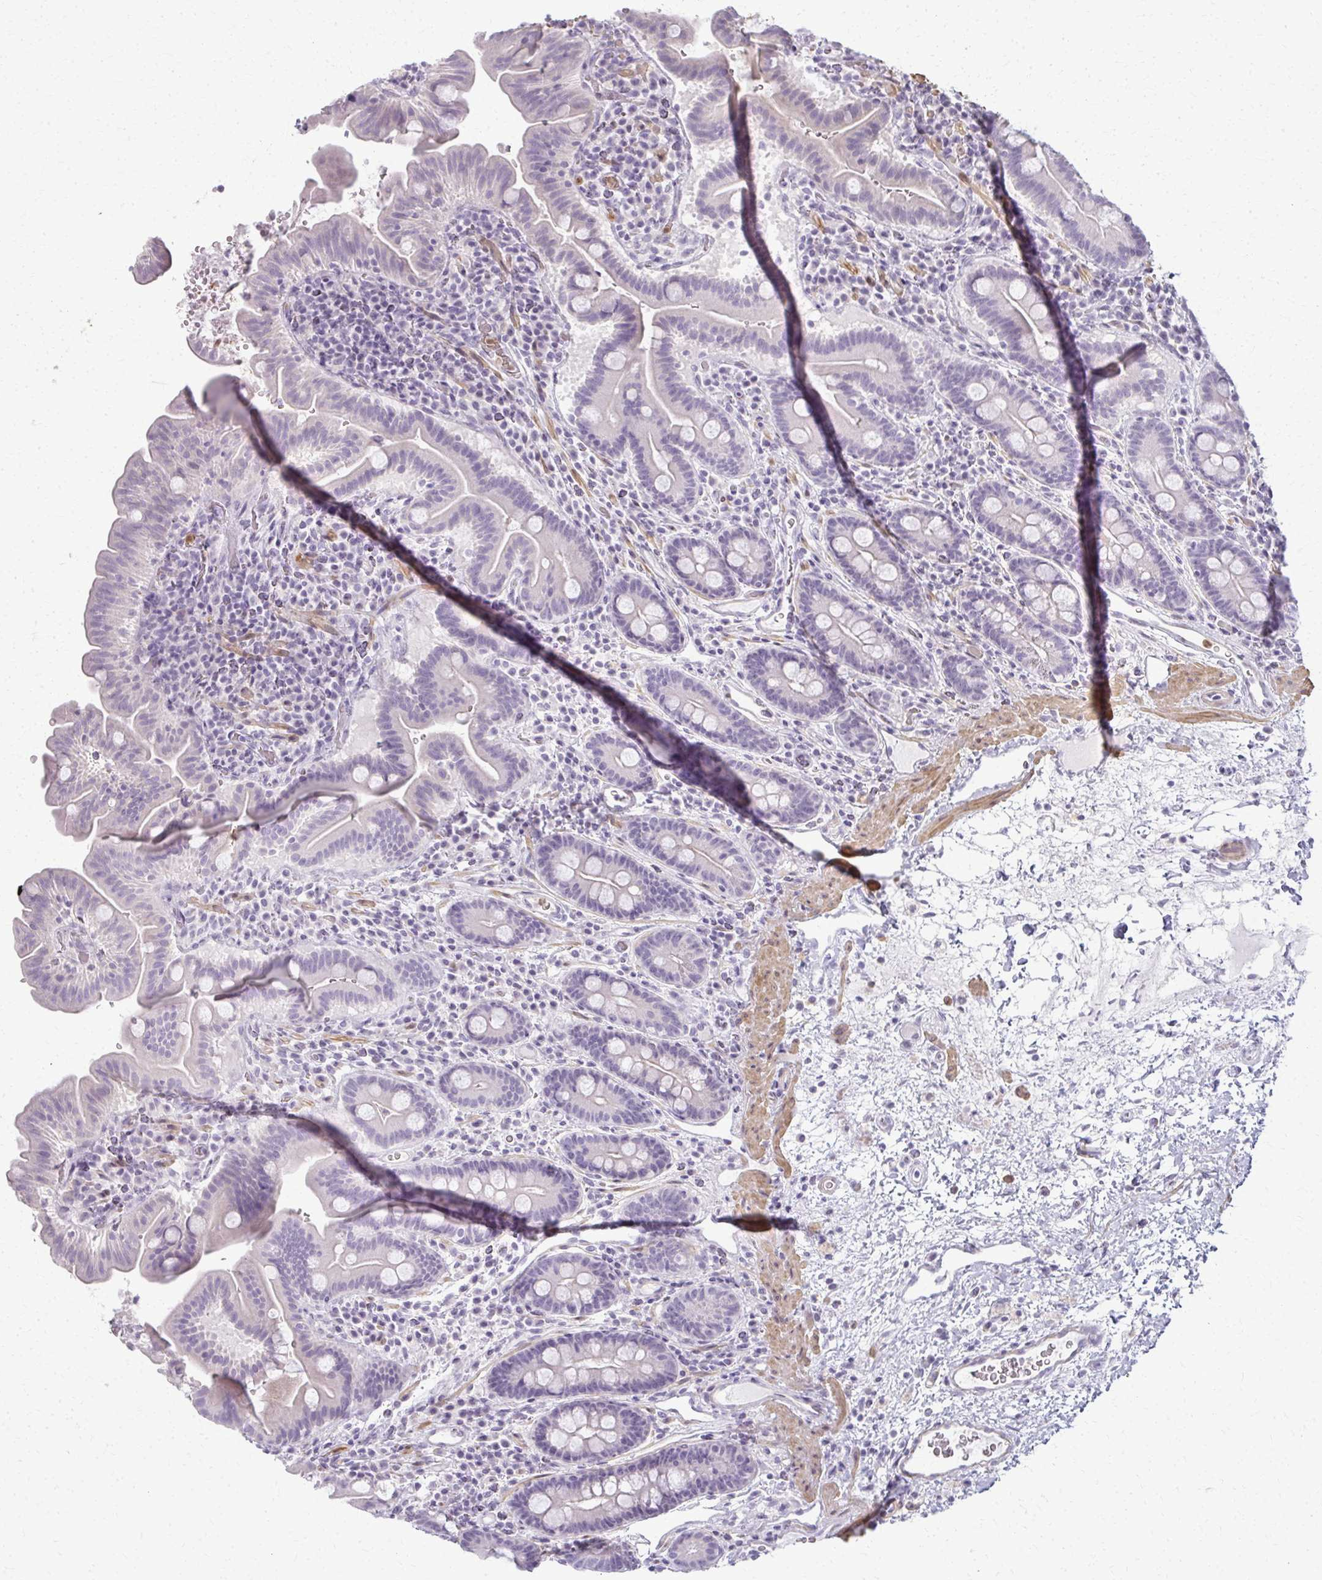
{"staining": {"intensity": "negative", "quantity": "none", "location": "none"}, "tissue": "small intestine", "cell_type": "Glandular cells", "image_type": "normal", "snomed": [{"axis": "morphology", "description": "Normal tissue, NOS"}, {"axis": "topography", "description": "Small intestine"}], "caption": "IHC photomicrograph of normal small intestine: small intestine stained with DAB (3,3'-diaminobenzidine) exhibits no significant protein expression in glandular cells.", "gene": "CA3", "patient": {"sex": "male", "age": 26}}